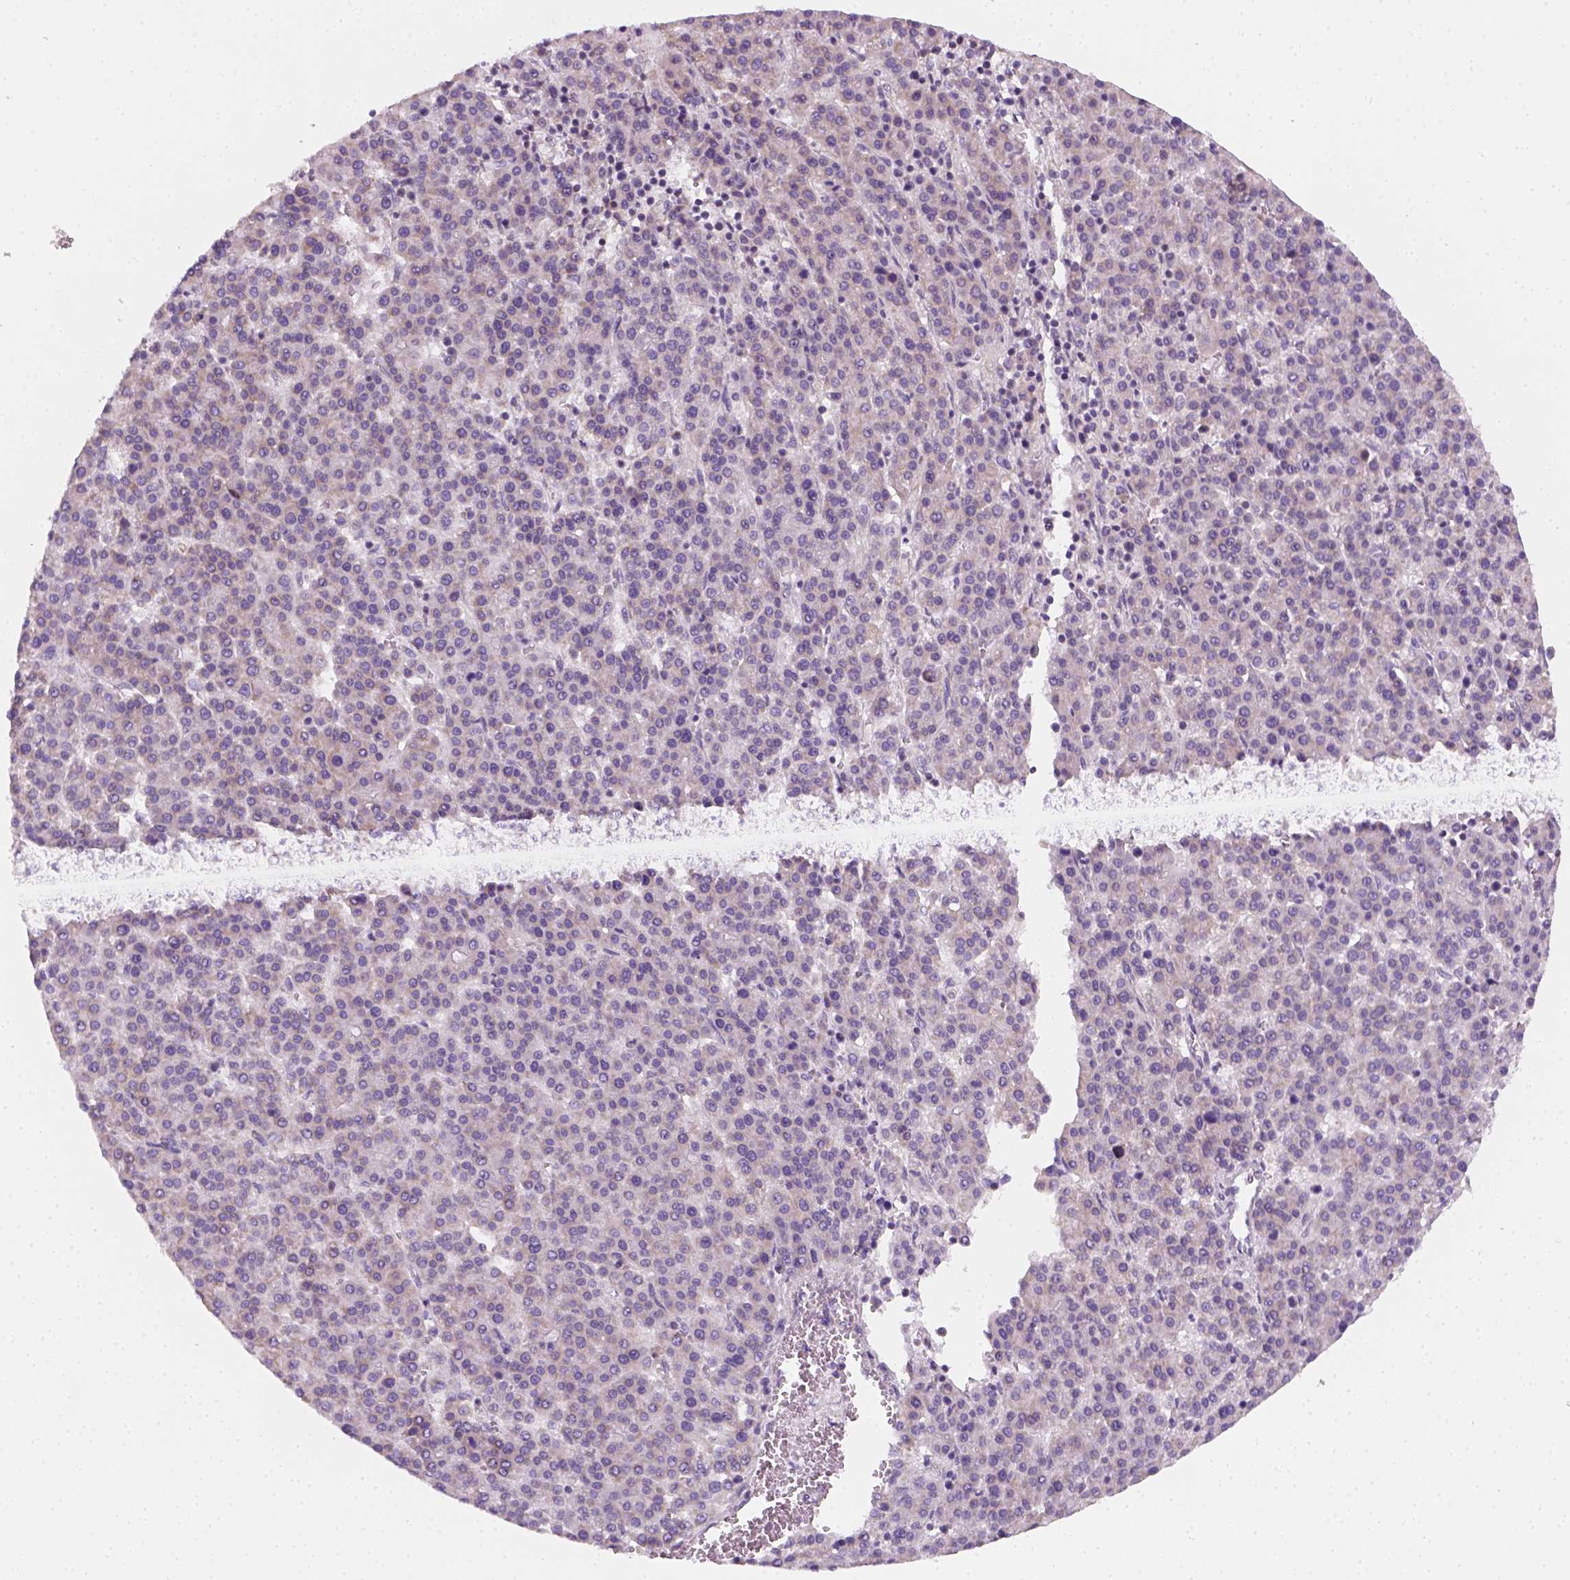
{"staining": {"intensity": "negative", "quantity": "none", "location": "none"}, "tissue": "liver cancer", "cell_type": "Tumor cells", "image_type": "cancer", "snomed": [{"axis": "morphology", "description": "Carcinoma, Hepatocellular, NOS"}, {"axis": "topography", "description": "Liver"}], "caption": "DAB (3,3'-diaminobenzidine) immunohistochemical staining of human liver cancer shows no significant staining in tumor cells.", "gene": "AWAT2", "patient": {"sex": "female", "age": 58}}